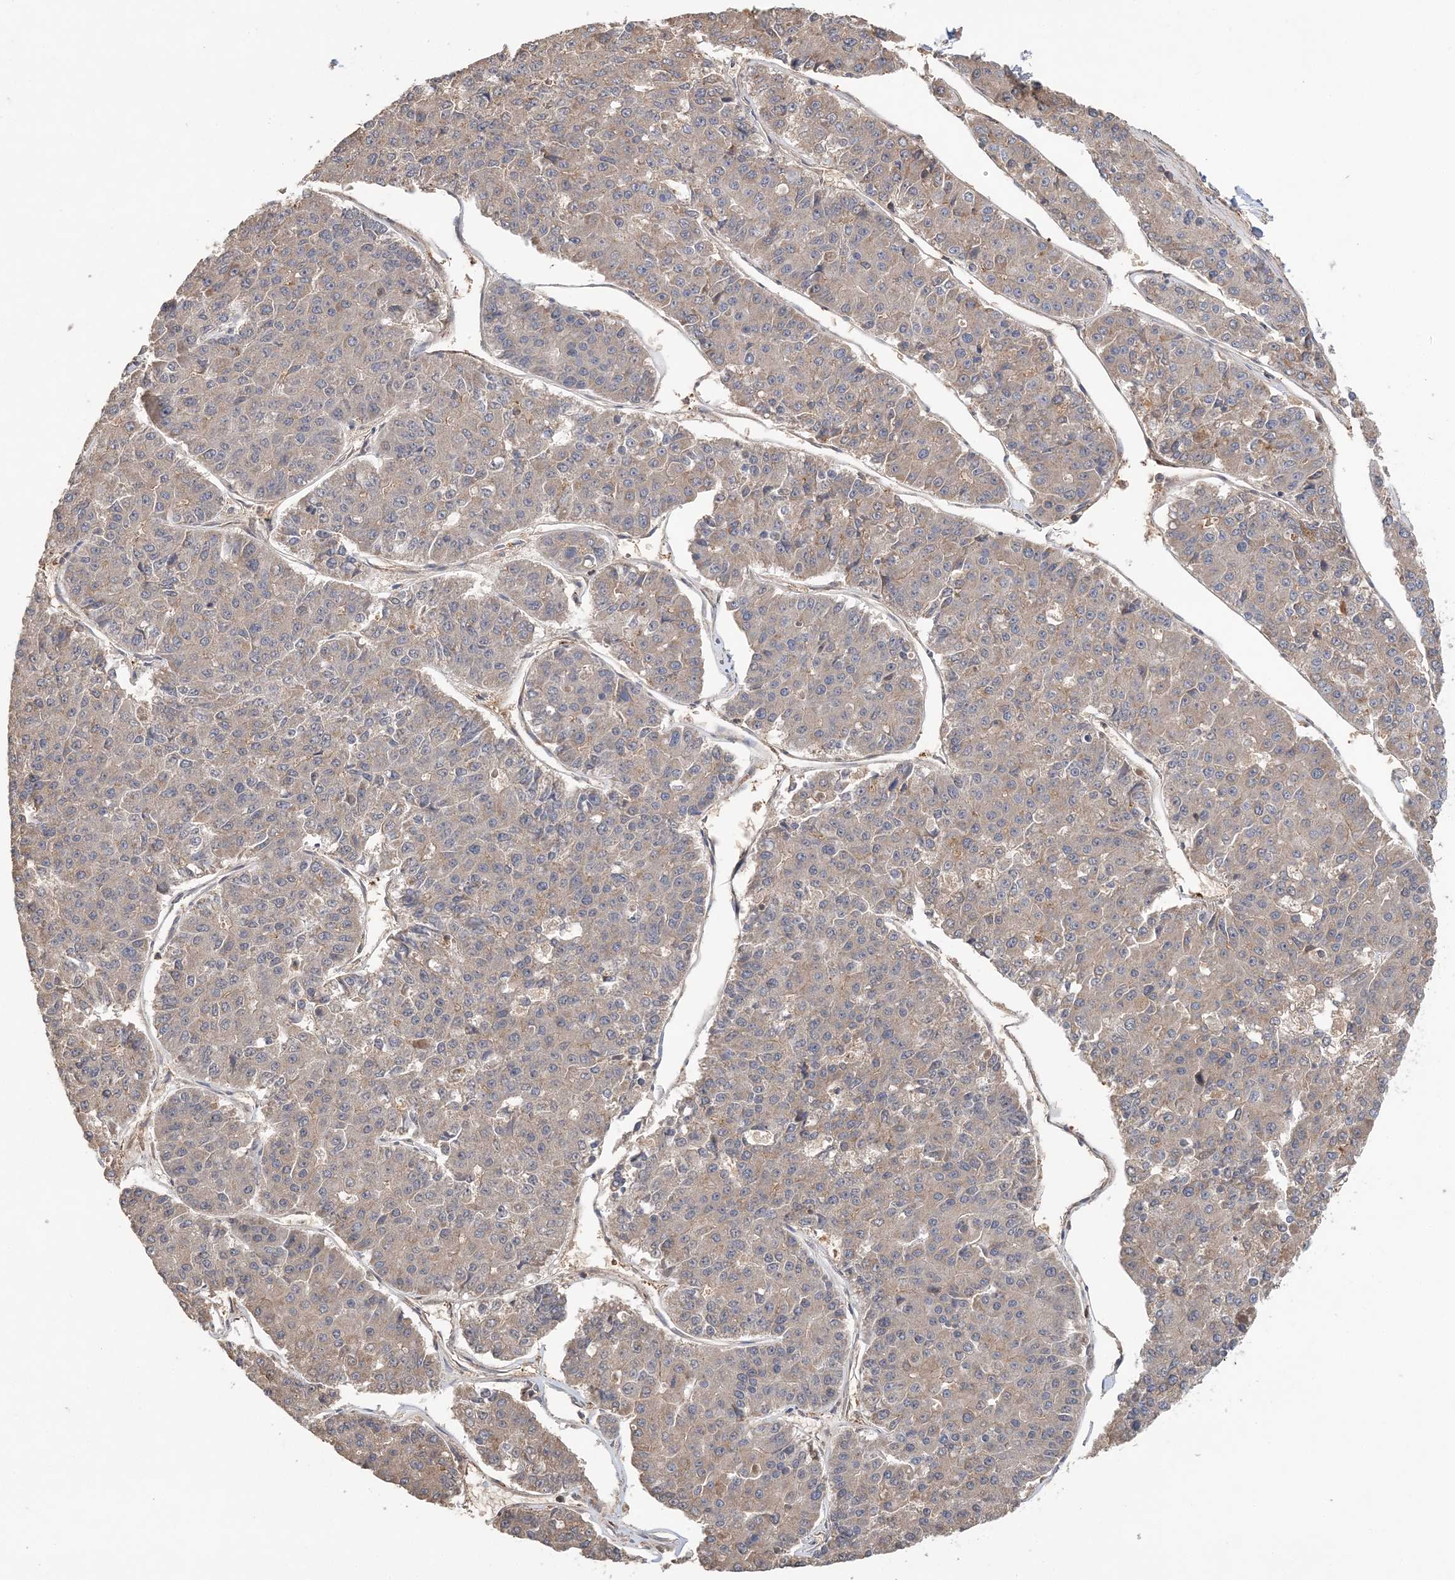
{"staining": {"intensity": "weak", "quantity": ">75%", "location": "cytoplasmic/membranous"}, "tissue": "pancreatic cancer", "cell_type": "Tumor cells", "image_type": "cancer", "snomed": [{"axis": "morphology", "description": "Adenocarcinoma, NOS"}, {"axis": "topography", "description": "Pancreas"}], "caption": "Protein analysis of adenocarcinoma (pancreatic) tissue reveals weak cytoplasmic/membranous staining in approximately >75% of tumor cells.", "gene": "SYCP3", "patient": {"sex": "male", "age": 50}}